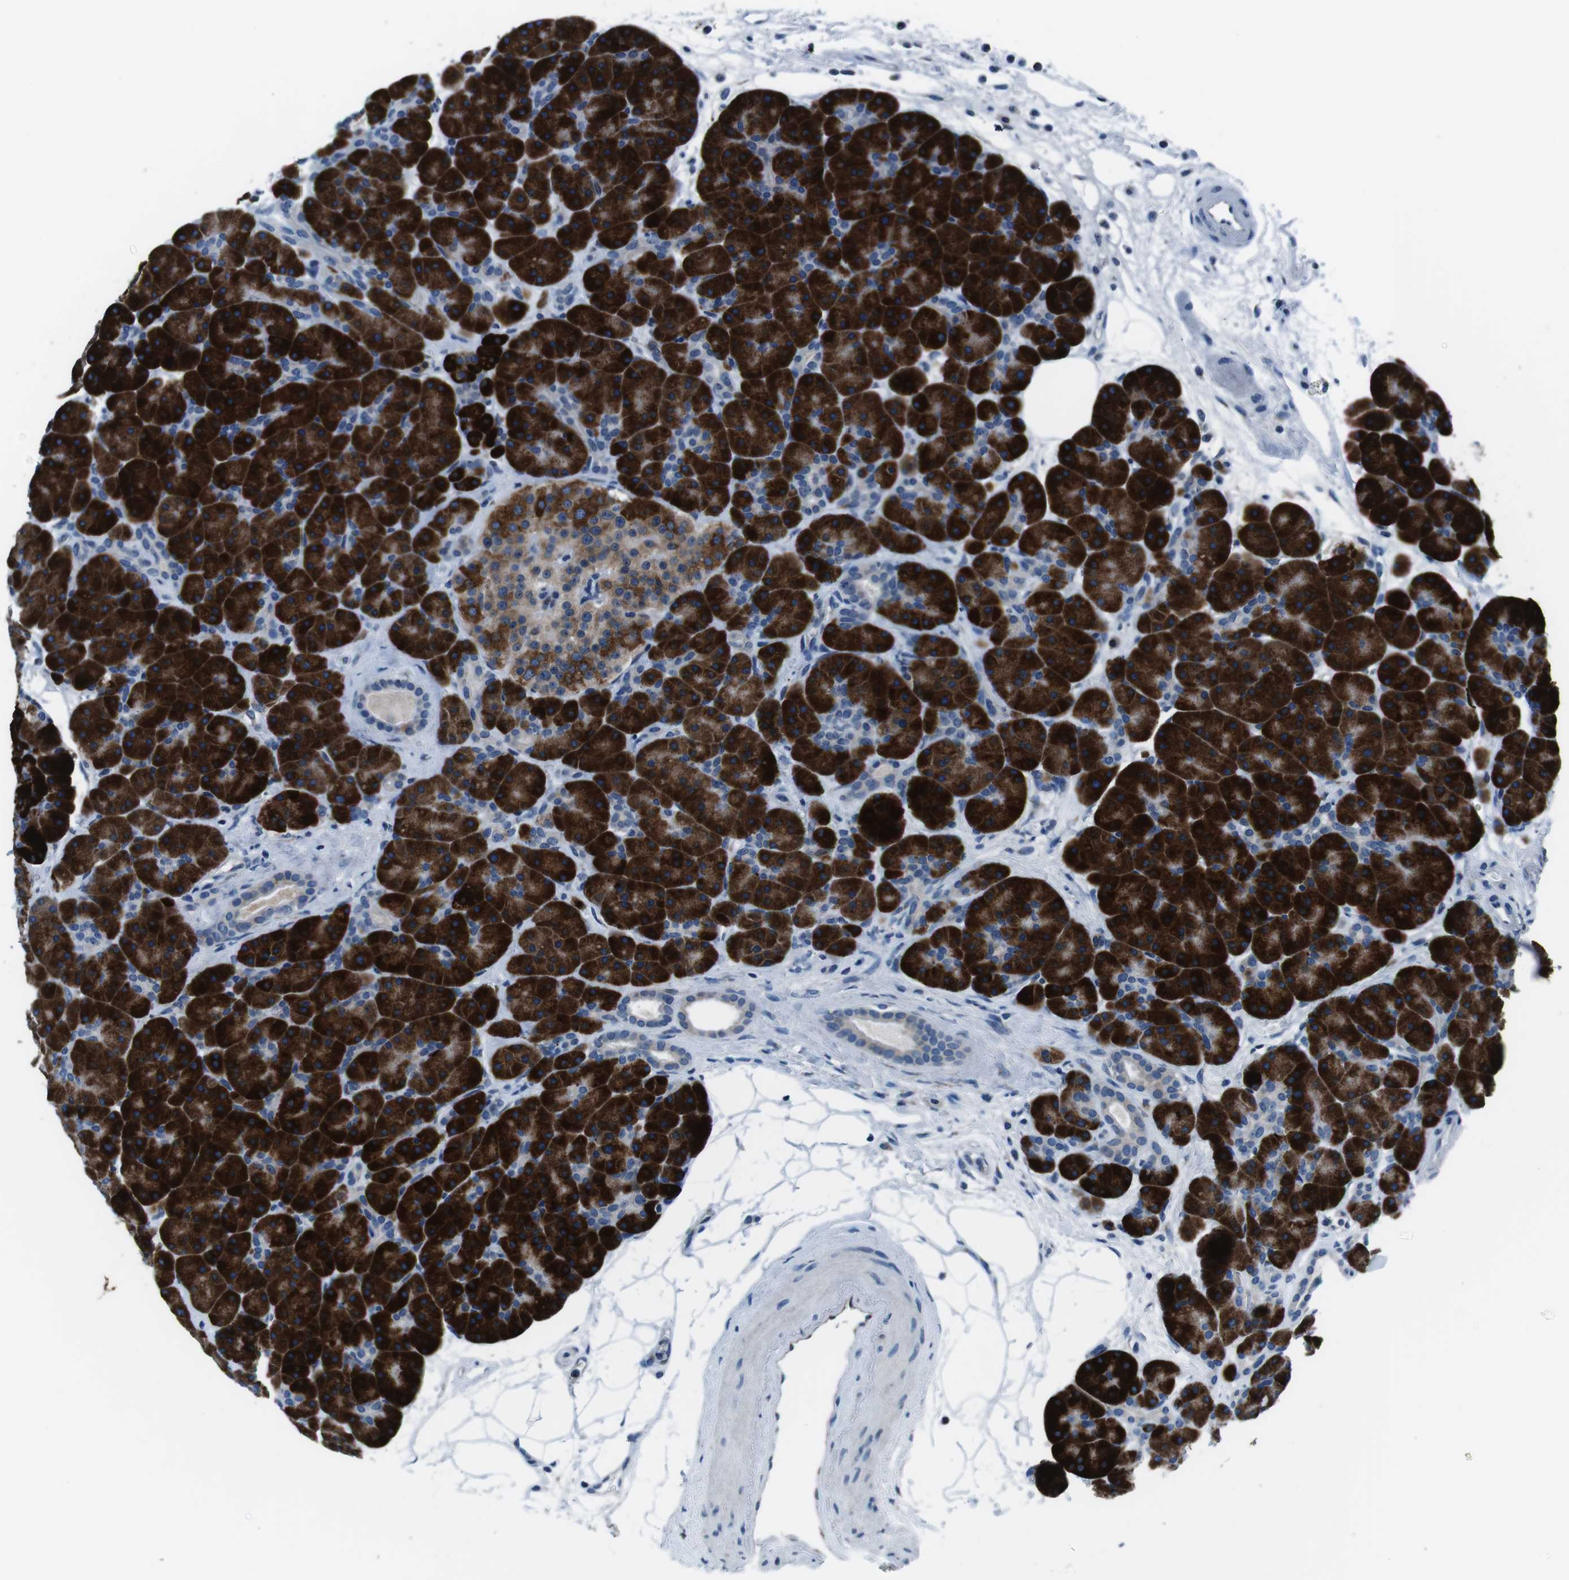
{"staining": {"intensity": "strong", "quantity": ">75%", "location": "cytoplasmic/membranous"}, "tissue": "pancreas", "cell_type": "Exocrine glandular cells", "image_type": "normal", "snomed": [{"axis": "morphology", "description": "Normal tissue, NOS"}, {"axis": "topography", "description": "Pancreas"}], "caption": "Exocrine glandular cells show strong cytoplasmic/membranous staining in about >75% of cells in unremarkable pancreas. (Stains: DAB (3,3'-diaminobenzidine) in brown, nuclei in blue, Microscopy: brightfield microscopy at high magnification).", "gene": "NUCB2", "patient": {"sex": "male", "age": 66}}